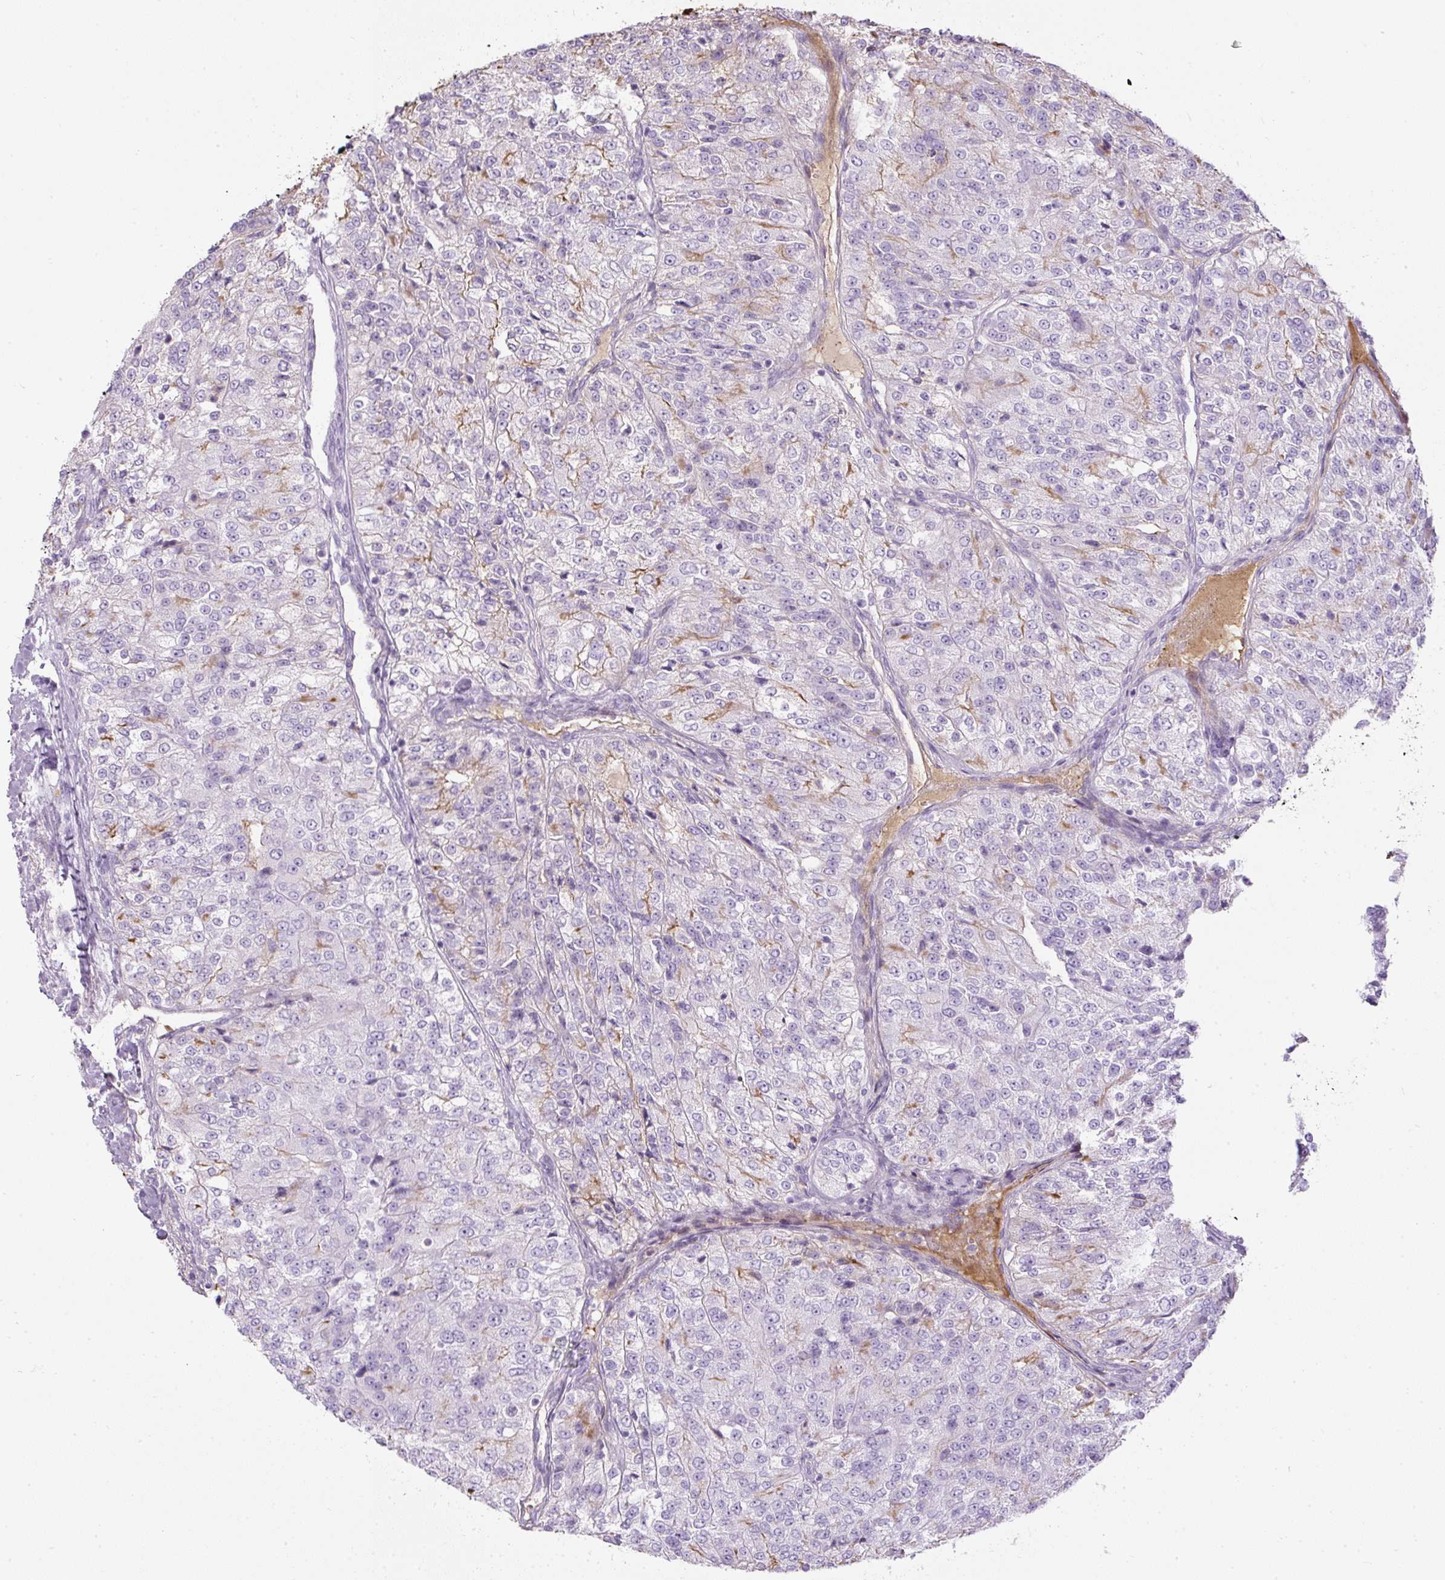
{"staining": {"intensity": "negative", "quantity": "none", "location": "none"}, "tissue": "renal cancer", "cell_type": "Tumor cells", "image_type": "cancer", "snomed": [{"axis": "morphology", "description": "Adenocarcinoma, NOS"}, {"axis": "topography", "description": "Kidney"}], "caption": "Tumor cells show no significant expression in adenocarcinoma (renal).", "gene": "APOA1", "patient": {"sex": "female", "age": 63}}